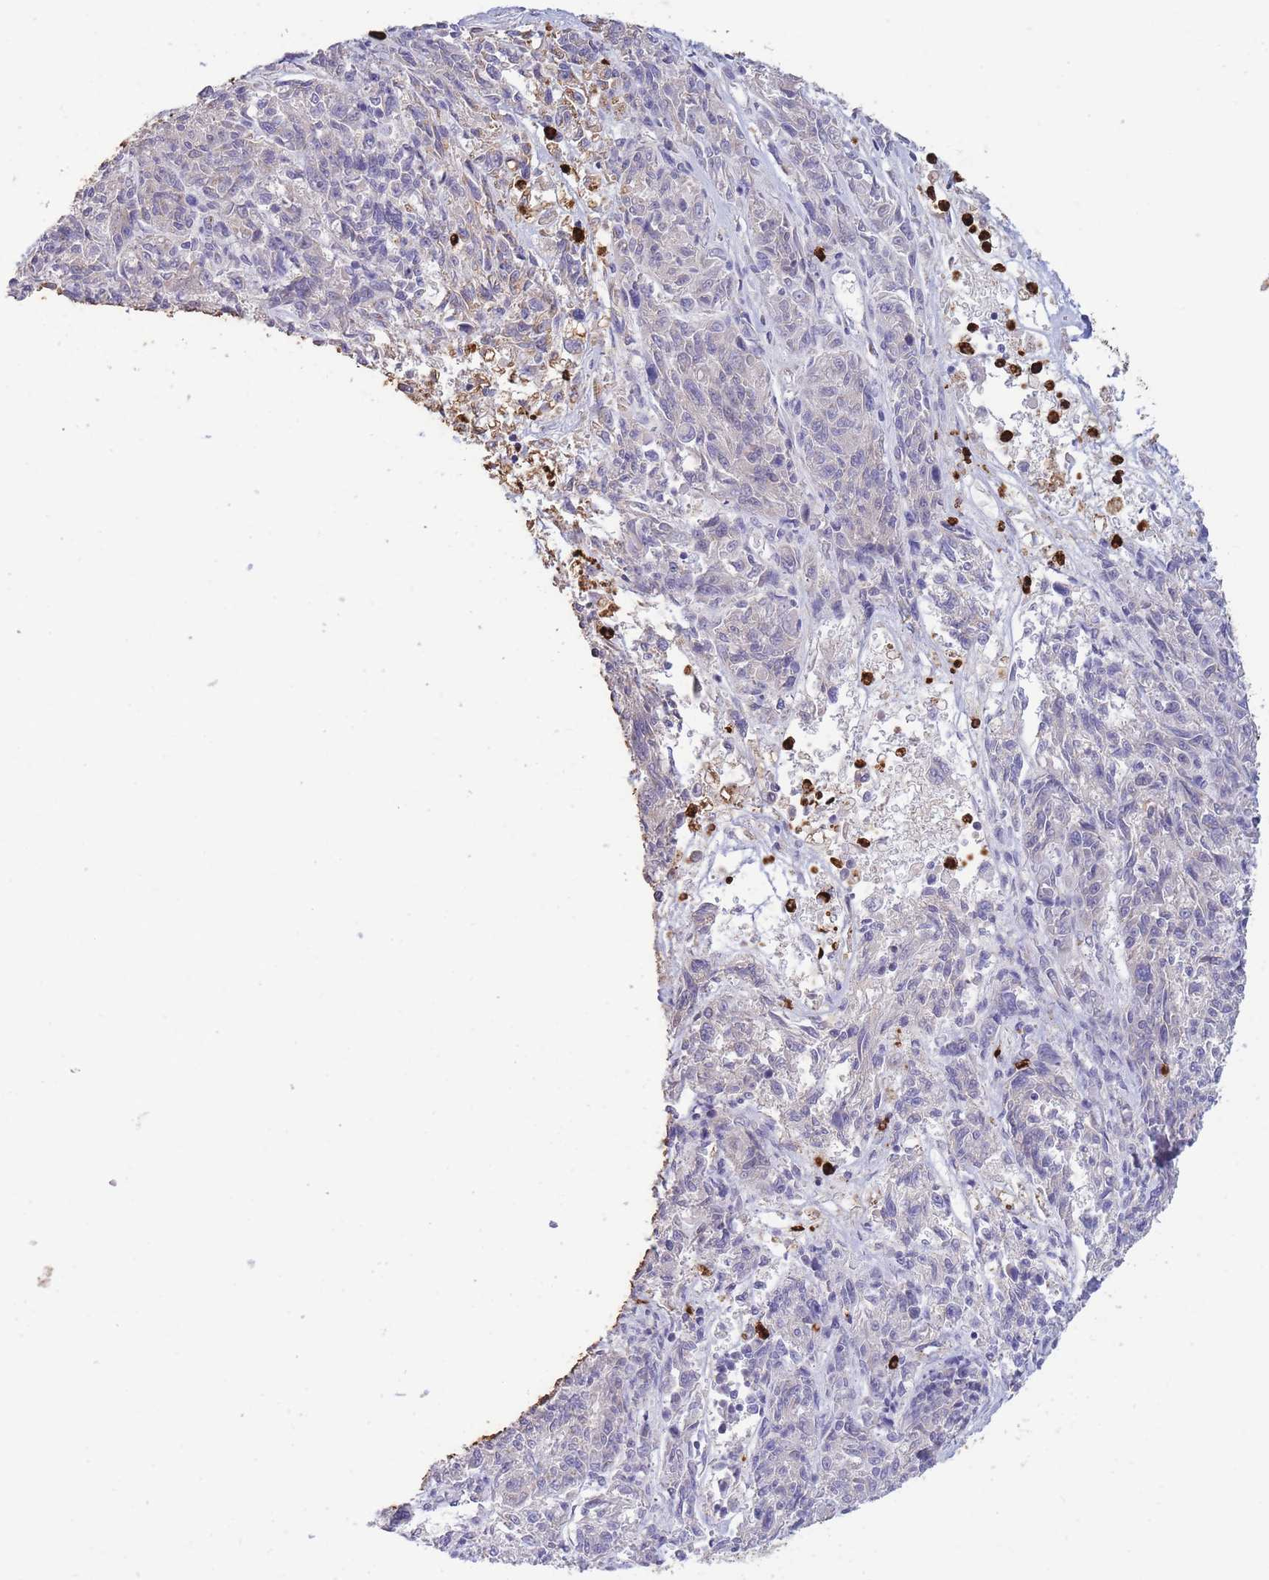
{"staining": {"intensity": "negative", "quantity": "none", "location": "none"}, "tissue": "melanoma", "cell_type": "Tumor cells", "image_type": "cancer", "snomed": [{"axis": "morphology", "description": "Malignant melanoma, NOS"}, {"axis": "topography", "description": "Skin"}], "caption": "A high-resolution photomicrograph shows IHC staining of melanoma, which exhibits no significant expression in tumor cells.", "gene": "CENPM", "patient": {"sex": "male", "age": 53}}